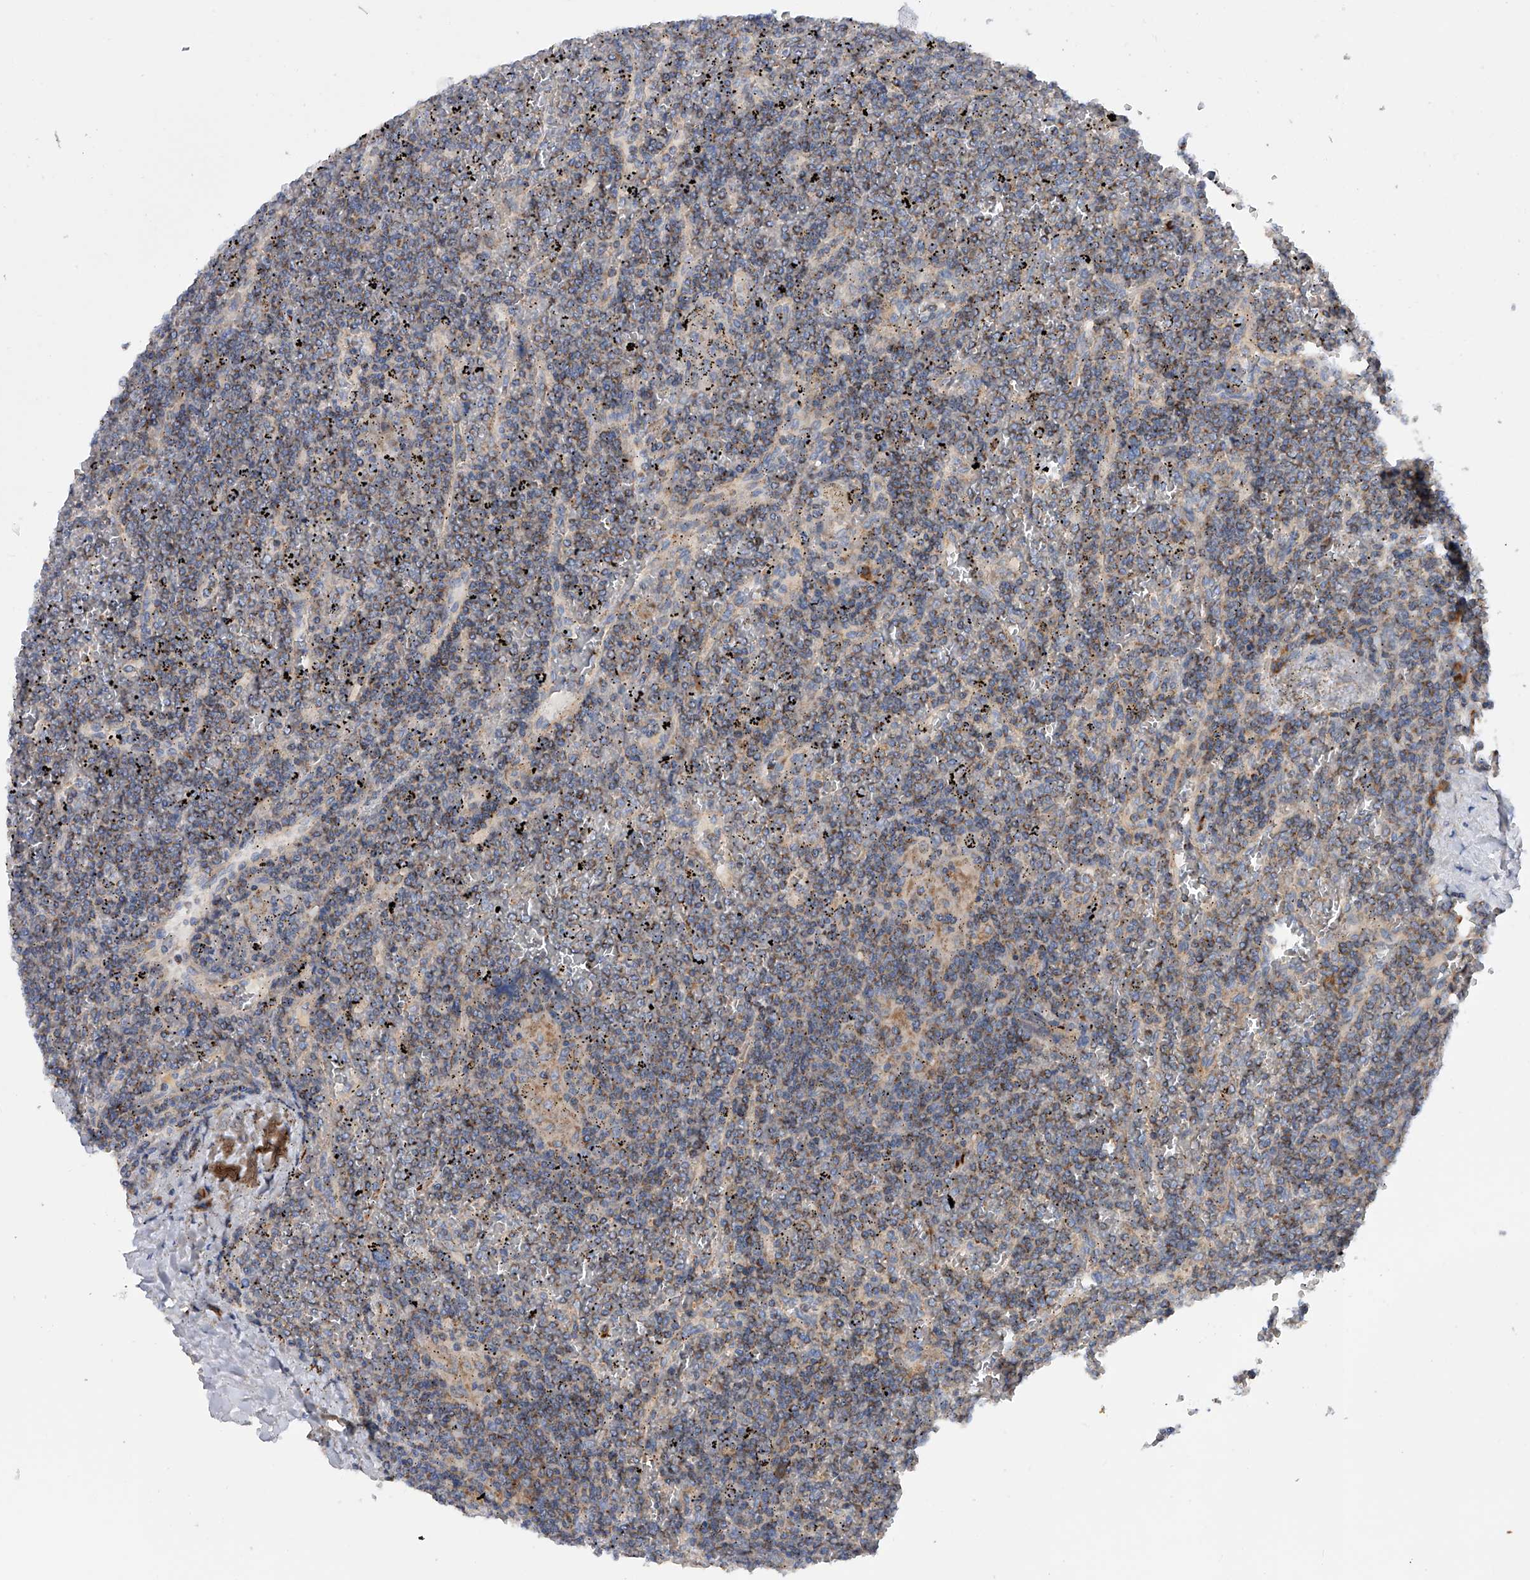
{"staining": {"intensity": "weak", "quantity": ">75%", "location": "cytoplasmic/membranous"}, "tissue": "lymphoma", "cell_type": "Tumor cells", "image_type": "cancer", "snomed": [{"axis": "morphology", "description": "Malignant lymphoma, non-Hodgkin's type, Low grade"}, {"axis": "topography", "description": "Spleen"}], "caption": "High-power microscopy captured an IHC image of low-grade malignant lymphoma, non-Hodgkin's type, revealing weak cytoplasmic/membranous positivity in about >75% of tumor cells.", "gene": "MLYCD", "patient": {"sex": "female", "age": 19}}